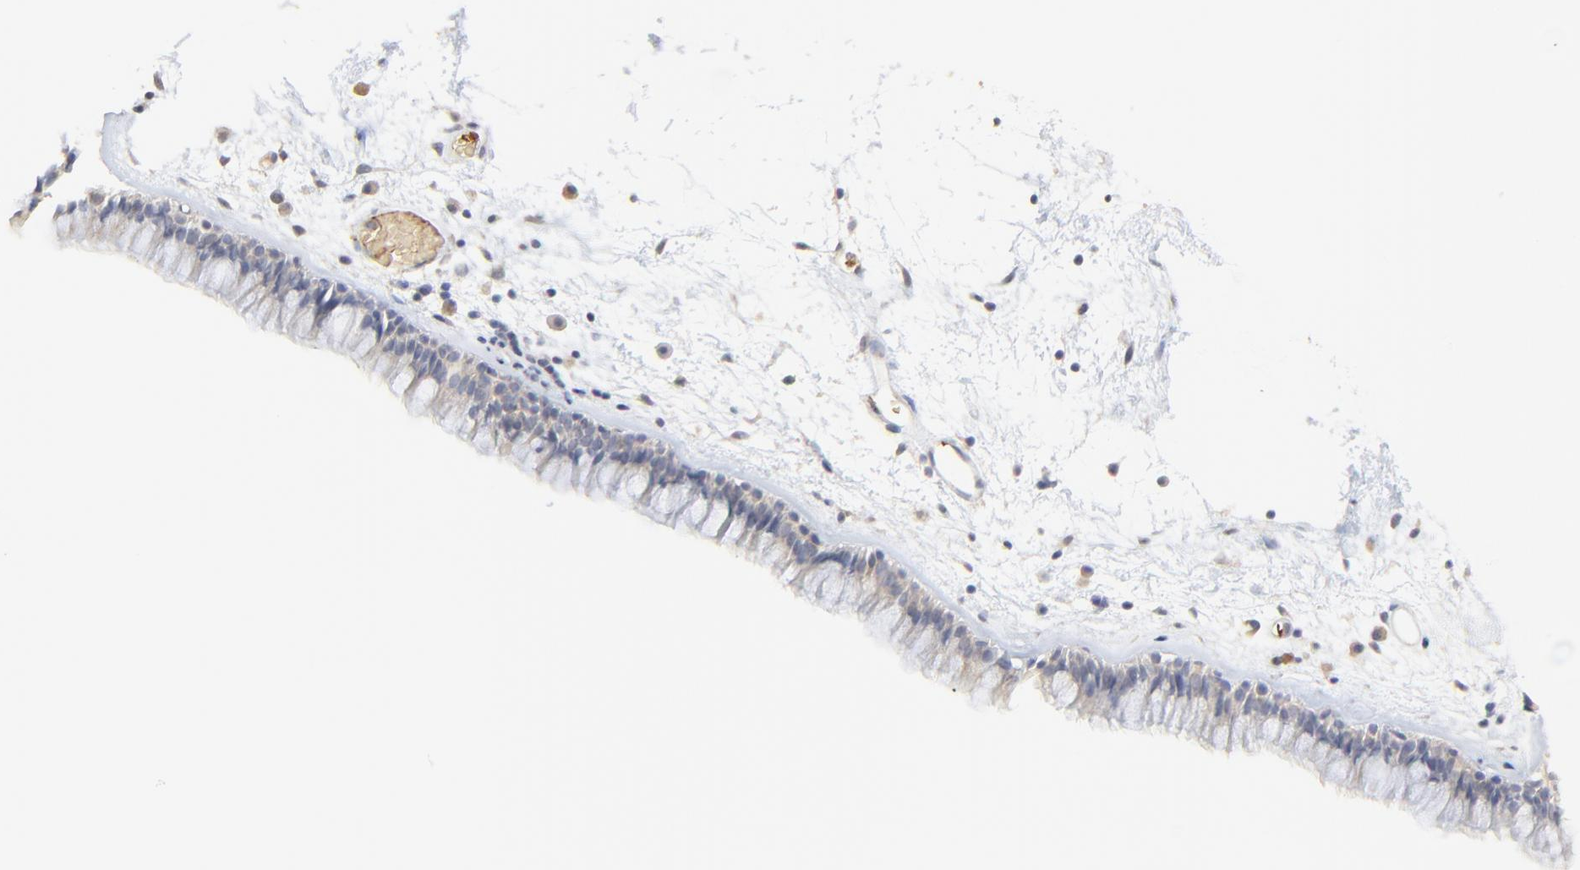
{"staining": {"intensity": "negative", "quantity": "none", "location": "none"}, "tissue": "nasopharynx", "cell_type": "Respiratory epithelial cells", "image_type": "normal", "snomed": [{"axis": "morphology", "description": "Normal tissue, NOS"}, {"axis": "morphology", "description": "Inflammation, NOS"}, {"axis": "topography", "description": "Nasopharynx"}], "caption": "High power microscopy histopathology image of an immunohistochemistry image of normal nasopharynx, revealing no significant positivity in respiratory epithelial cells. (DAB (3,3'-diaminobenzidine) immunohistochemistry (IHC) with hematoxylin counter stain).", "gene": "FANCB", "patient": {"sex": "male", "age": 48}}